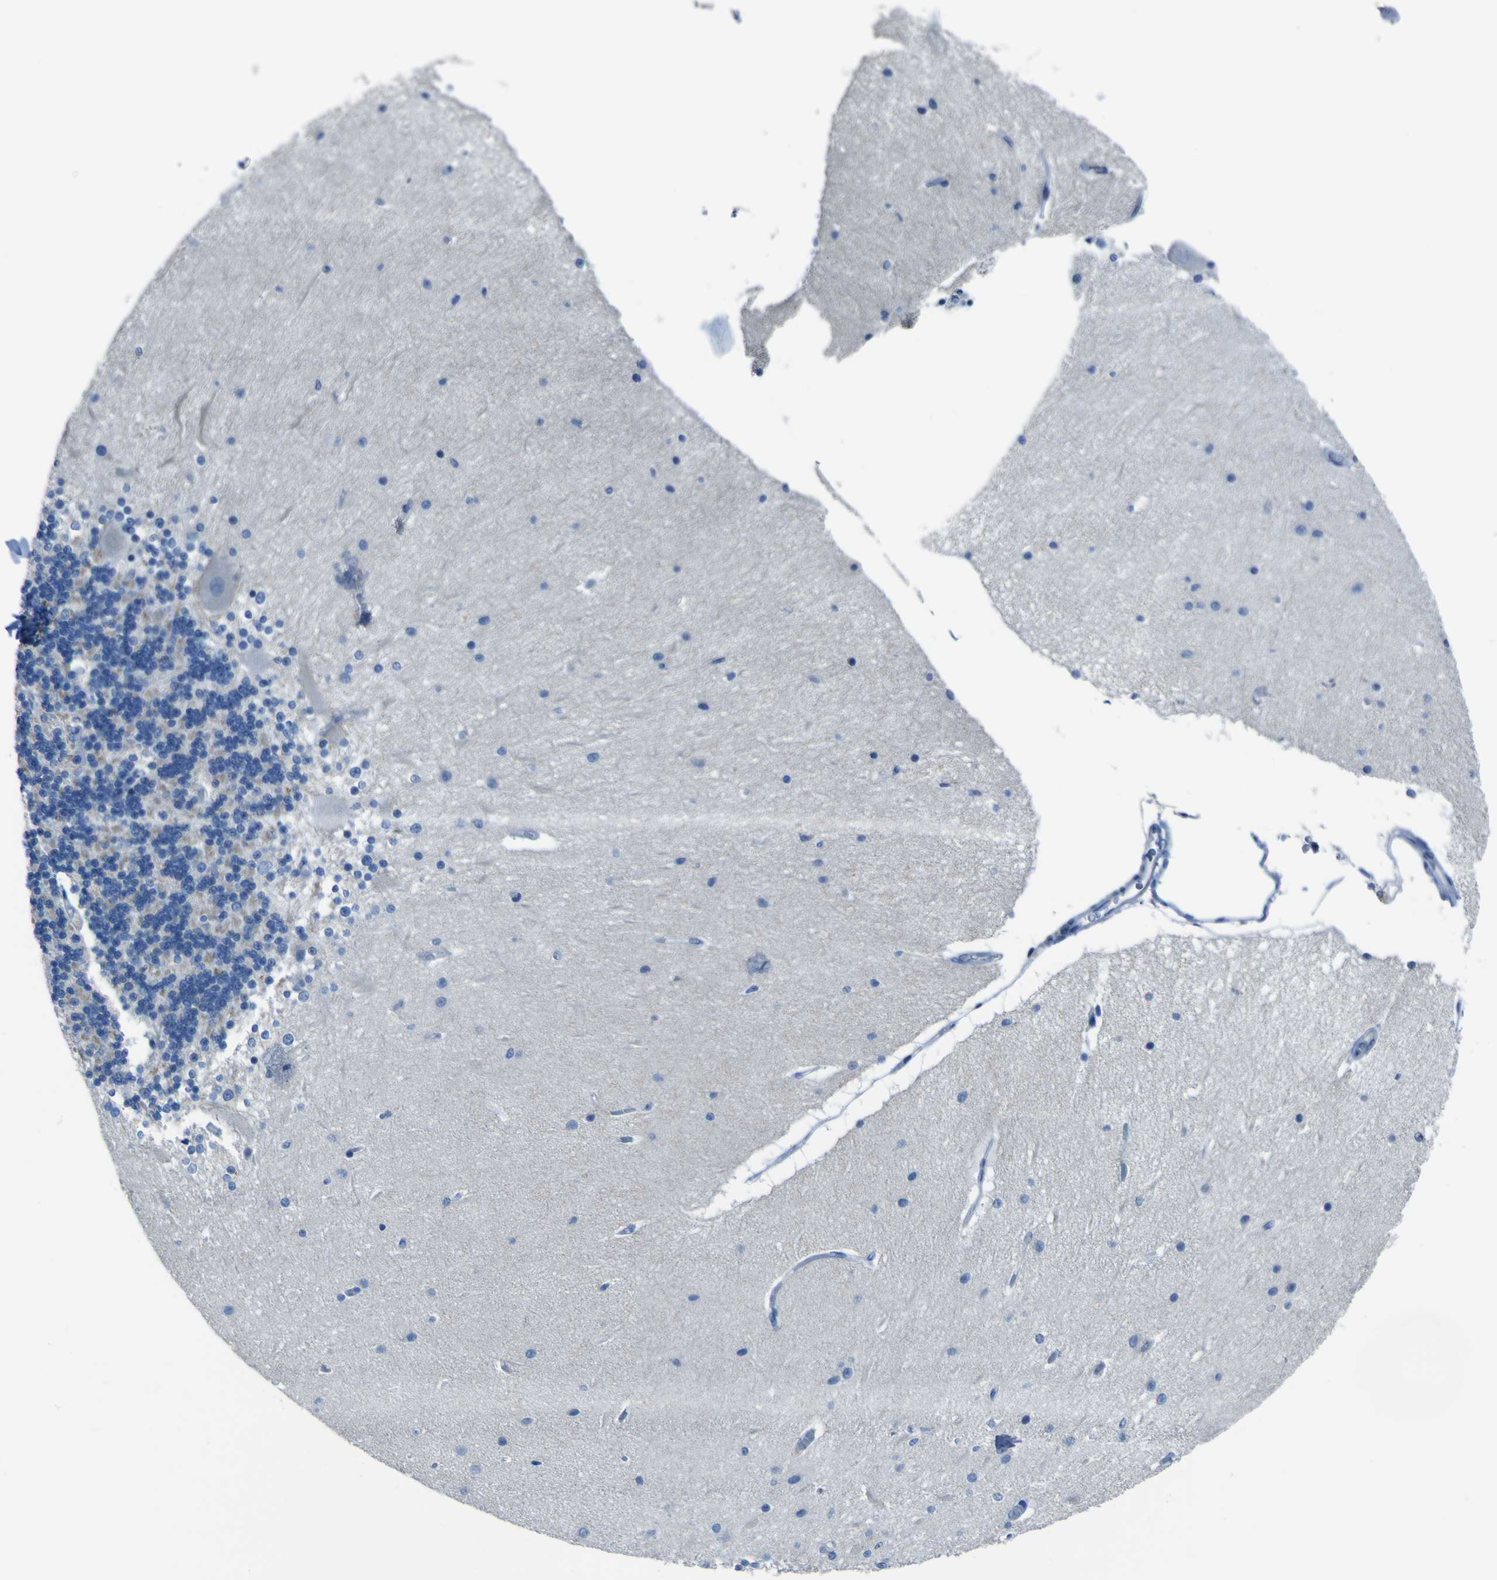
{"staining": {"intensity": "negative", "quantity": "none", "location": "none"}, "tissue": "cerebellum", "cell_type": "Cells in granular layer", "image_type": "normal", "snomed": [{"axis": "morphology", "description": "Normal tissue, NOS"}, {"axis": "topography", "description": "Cerebellum"}], "caption": "Cerebellum was stained to show a protein in brown. There is no significant expression in cells in granular layer. The staining is performed using DAB (3,3'-diaminobenzidine) brown chromogen with nuclei counter-stained in using hematoxylin.", "gene": "ACSL1", "patient": {"sex": "female", "age": 54}}